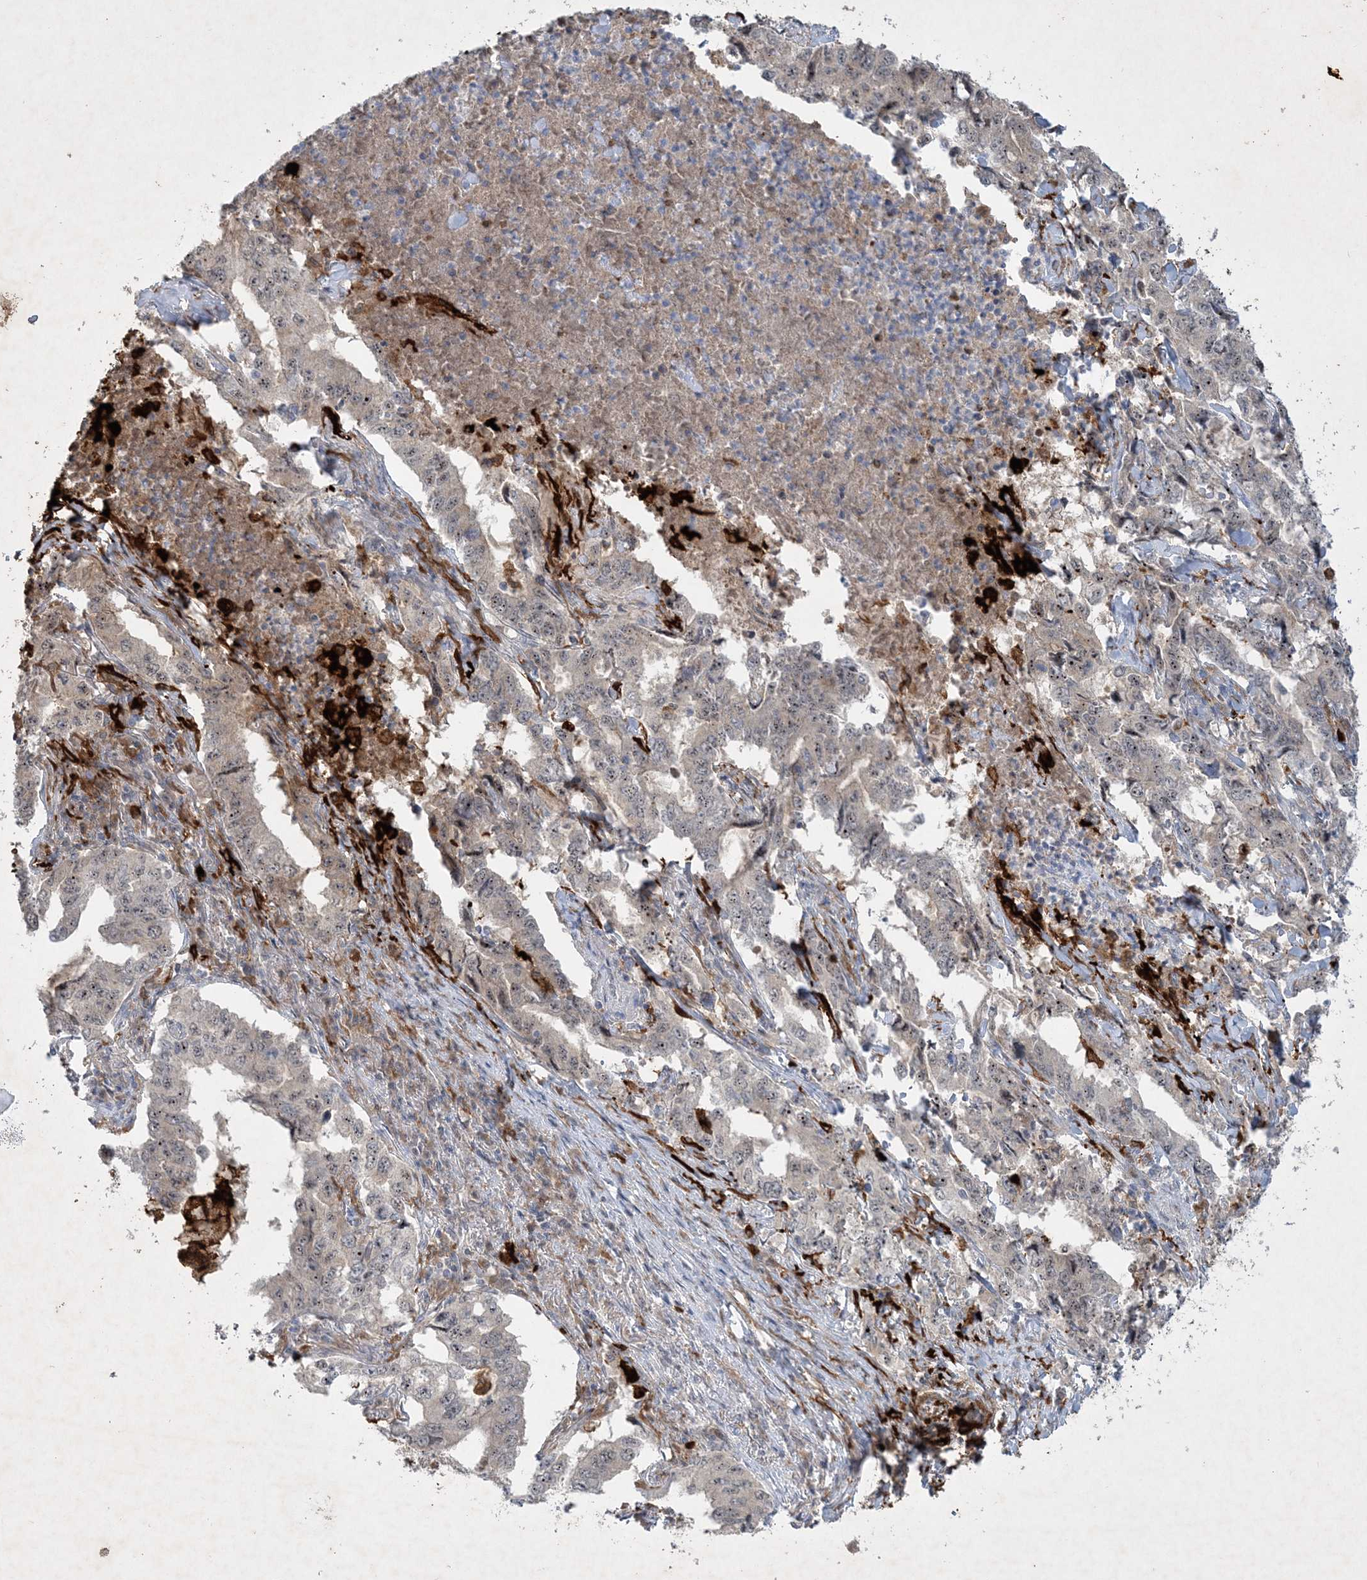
{"staining": {"intensity": "weak", "quantity": "25%-75%", "location": "cytoplasmic/membranous,nuclear"}, "tissue": "lung cancer", "cell_type": "Tumor cells", "image_type": "cancer", "snomed": [{"axis": "morphology", "description": "Adenocarcinoma, NOS"}, {"axis": "topography", "description": "Lung"}], "caption": "Human lung adenocarcinoma stained with a brown dye shows weak cytoplasmic/membranous and nuclear positive staining in about 25%-75% of tumor cells.", "gene": "THG1L", "patient": {"sex": "female", "age": 51}}